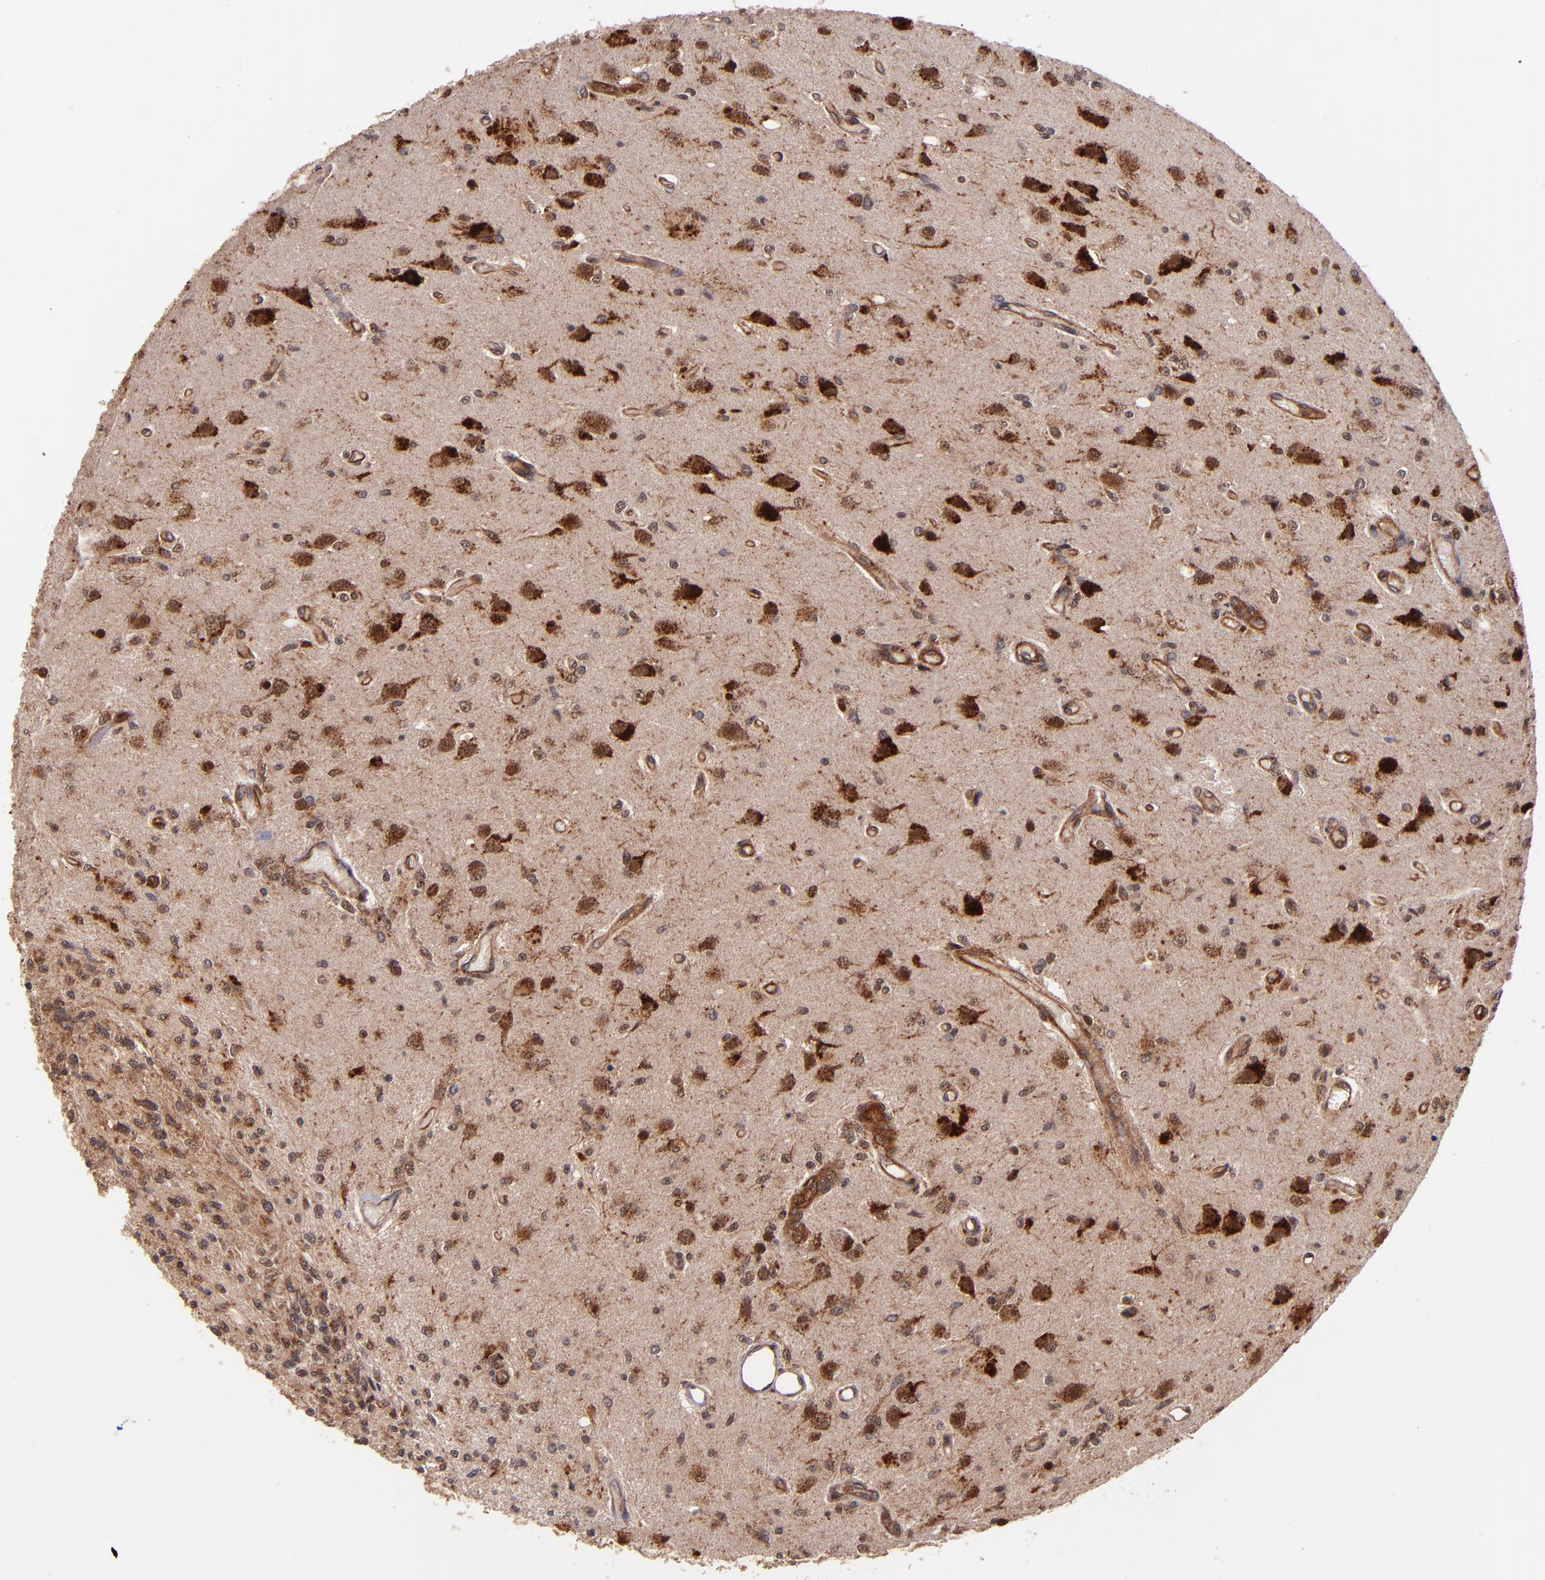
{"staining": {"intensity": "strong", "quantity": ">75%", "location": "cytoplasmic/membranous,nuclear"}, "tissue": "glioma", "cell_type": "Tumor cells", "image_type": "cancer", "snomed": [{"axis": "morphology", "description": "Normal tissue, NOS"}, {"axis": "morphology", "description": "Glioma, malignant, High grade"}, {"axis": "topography", "description": "Cerebral cortex"}], "caption": "High-grade glioma (malignant) was stained to show a protein in brown. There is high levels of strong cytoplasmic/membranous and nuclear expression in about >75% of tumor cells. (IHC, brightfield microscopy, high magnification).", "gene": "STX8", "patient": {"sex": "male", "age": 77}}